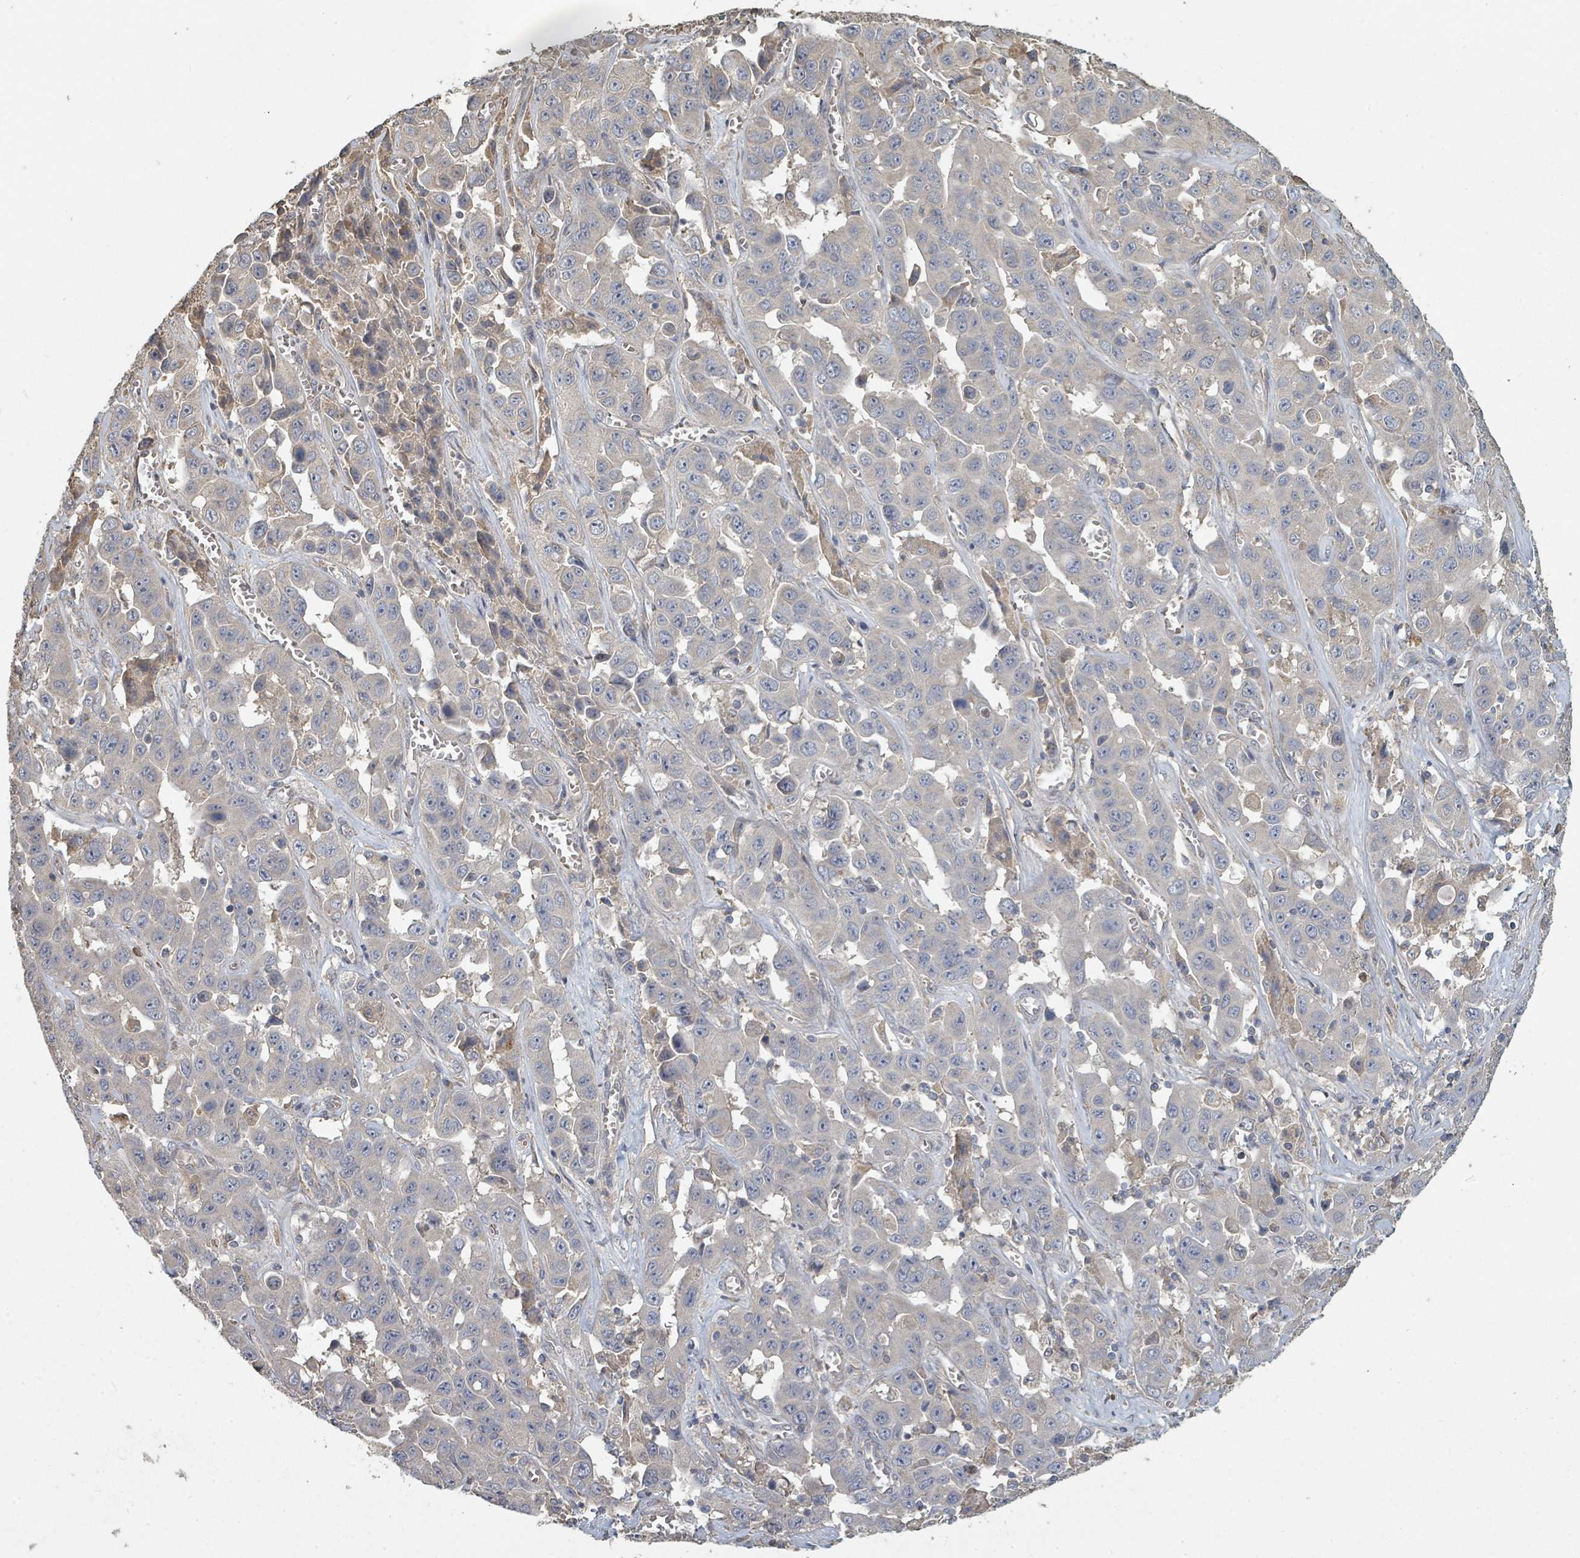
{"staining": {"intensity": "weak", "quantity": "25%-75%", "location": "cytoplasmic/membranous"}, "tissue": "liver cancer", "cell_type": "Tumor cells", "image_type": "cancer", "snomed": [{"axis": "morphology", "description": "Cholangiocarcinoma"}, {"axis": "topography", "description": "Liver"}], "caption": "Immunohistochemical staining of liver cancer (cholangiocarcinoma) demonstrates low levels of weak cytoplasmic/membranous positivity in about 25%-75% of tumor cells. The staining is performed using DAB (3,3'-diaminobenzidine) brown chromogen to label protein expression. The nuclei are counter-stained blue using hematoxylin.", "gene": "WDFY1", "patient": {"sex": "female", "age": 52}}